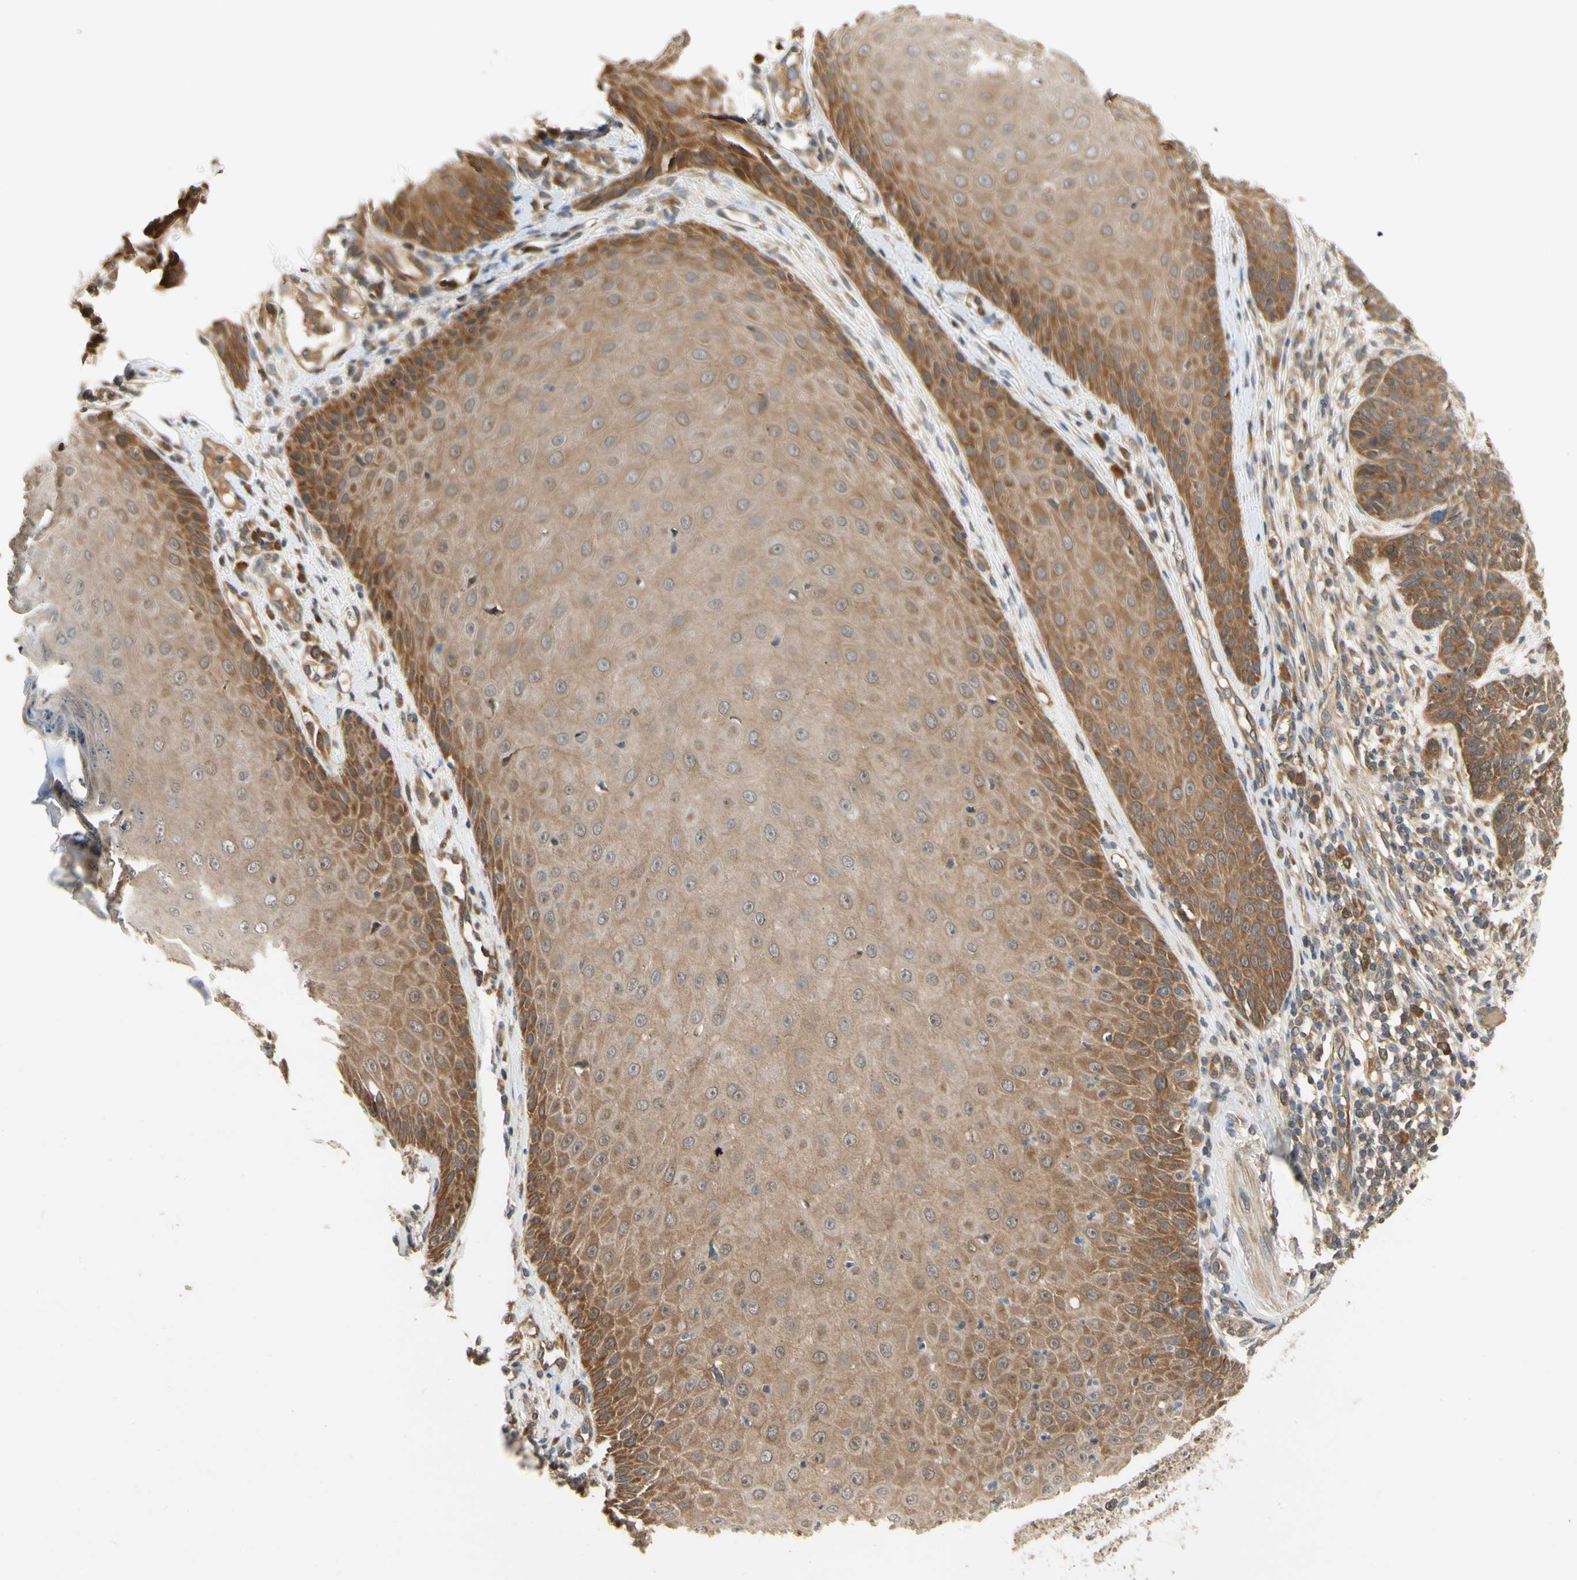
{"staining": {"intensity": "strong", "quantity": ">75%", "location": "cytoplasmic/membranous"}, "tissue": "skin cancer", "cell_type": "Tumor cells", "image_type": "cancer", "snomed": [{"axis": "morphology", "description": "Normal tissue, NOS"}, {"axis": "morphology", "description": "Basal cell carcinoma"}, {"axis": "topography", "description": "Skin"}], "caption": "About >75% of tumor cells in skin cancer display strong cytoplasmic/membranous protein staining as visualized by brown immunohistochemical staining.", "gene": "TDRP", "patient": {"sex": "male", "age": 52}}